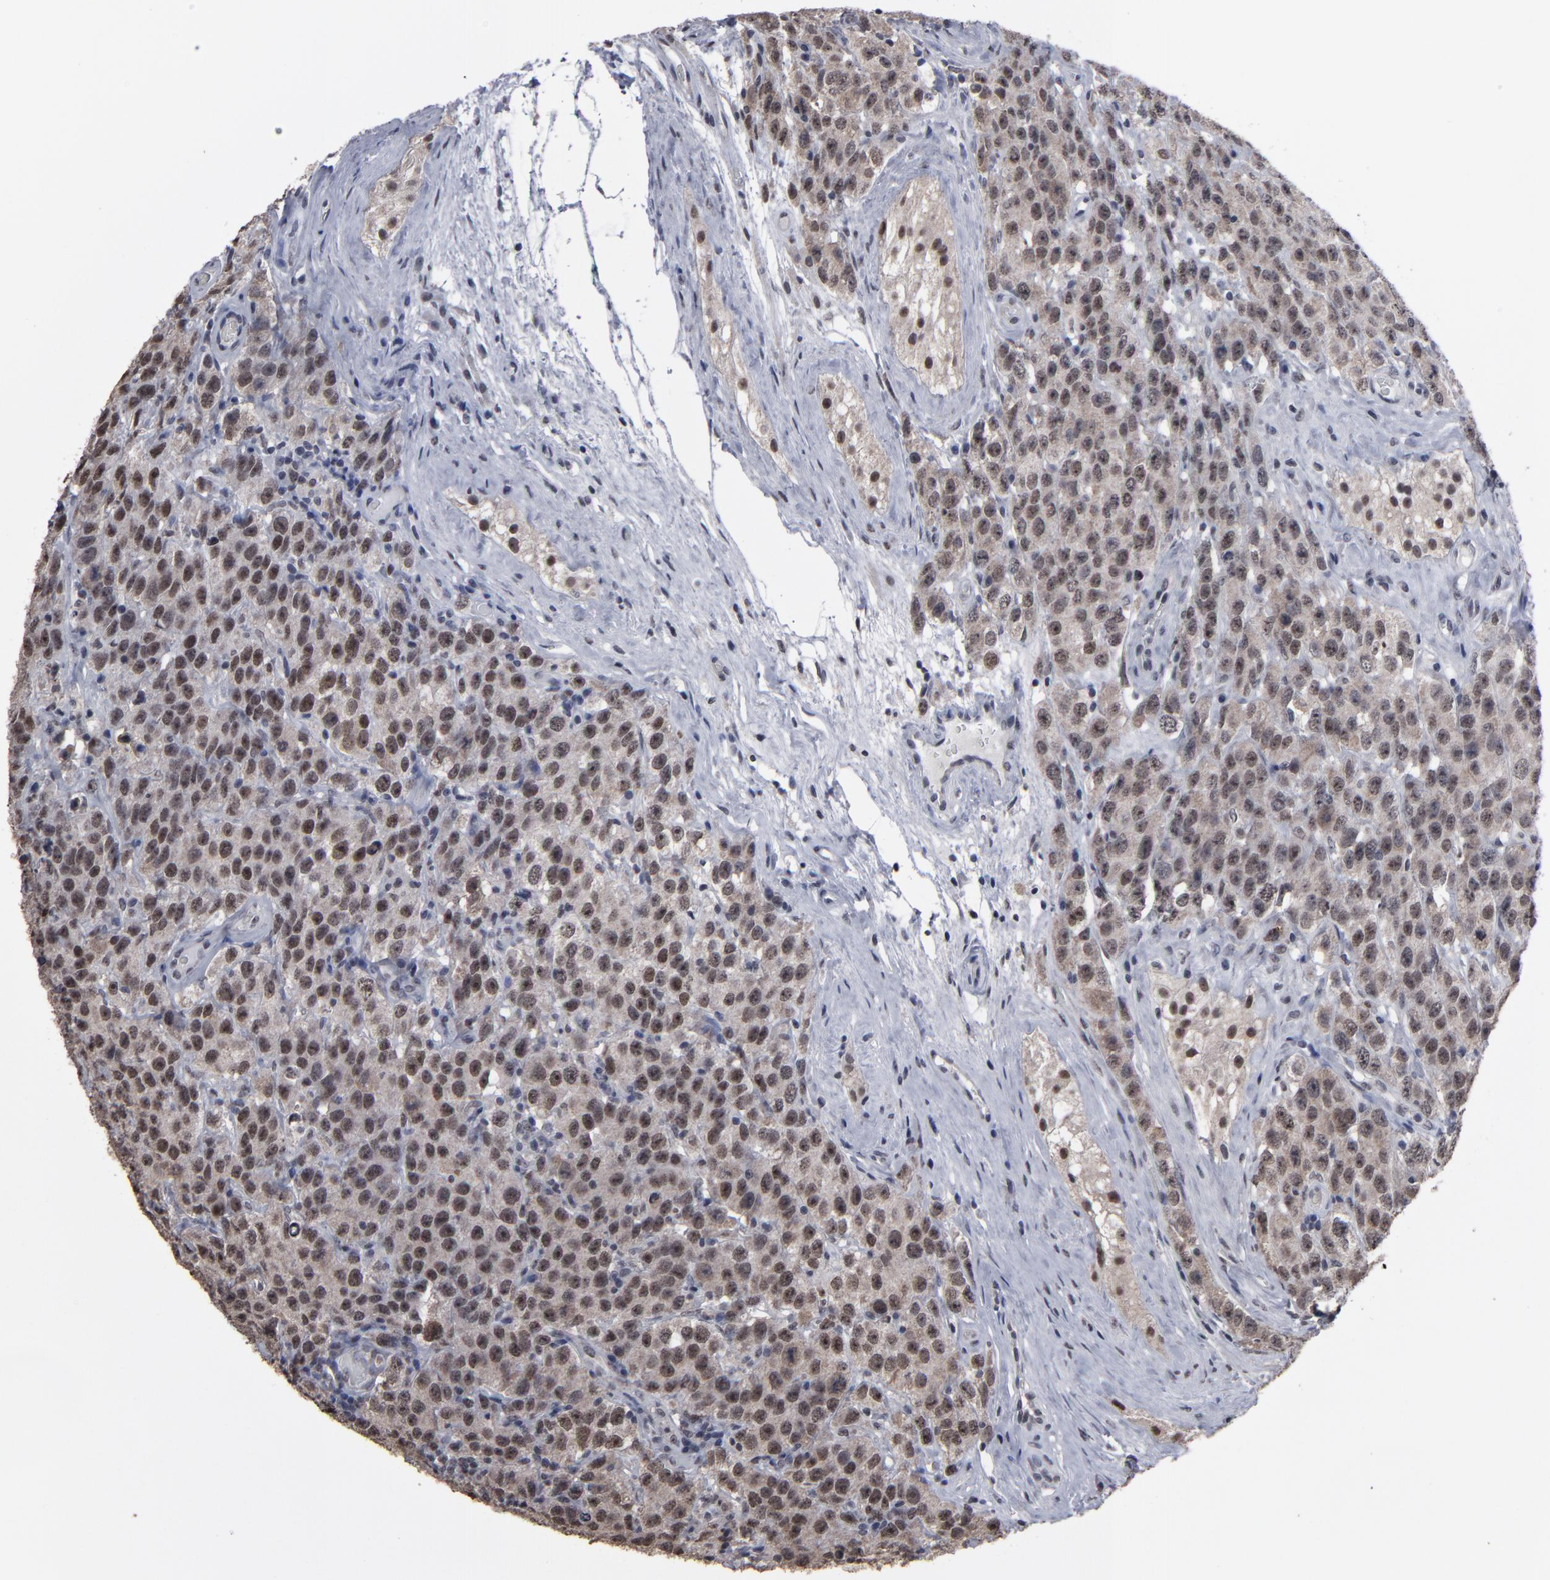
{"staining": {"intensity": "moderate", "quantity": ">75%", "location": "nuclear"}, "tissue": "testis cancer", "cell_type": "Tumor cells", "image_type": "cancer", "snomed": [{"axis": "morphology", "description": "Seminoma, NOS"}, {"axis": "topography", "description": "Testis"}], "caption": "Protein staining reveals moderate nuclear staining in approximately >75% of tumor cells in testis seminoma. (DAB (3,3'-diaminobenzidine) = brown stain, brightfield microscopy at high magnification).", "gene": "SSRP1", "patient": {"sex": "male", "age": 52}}